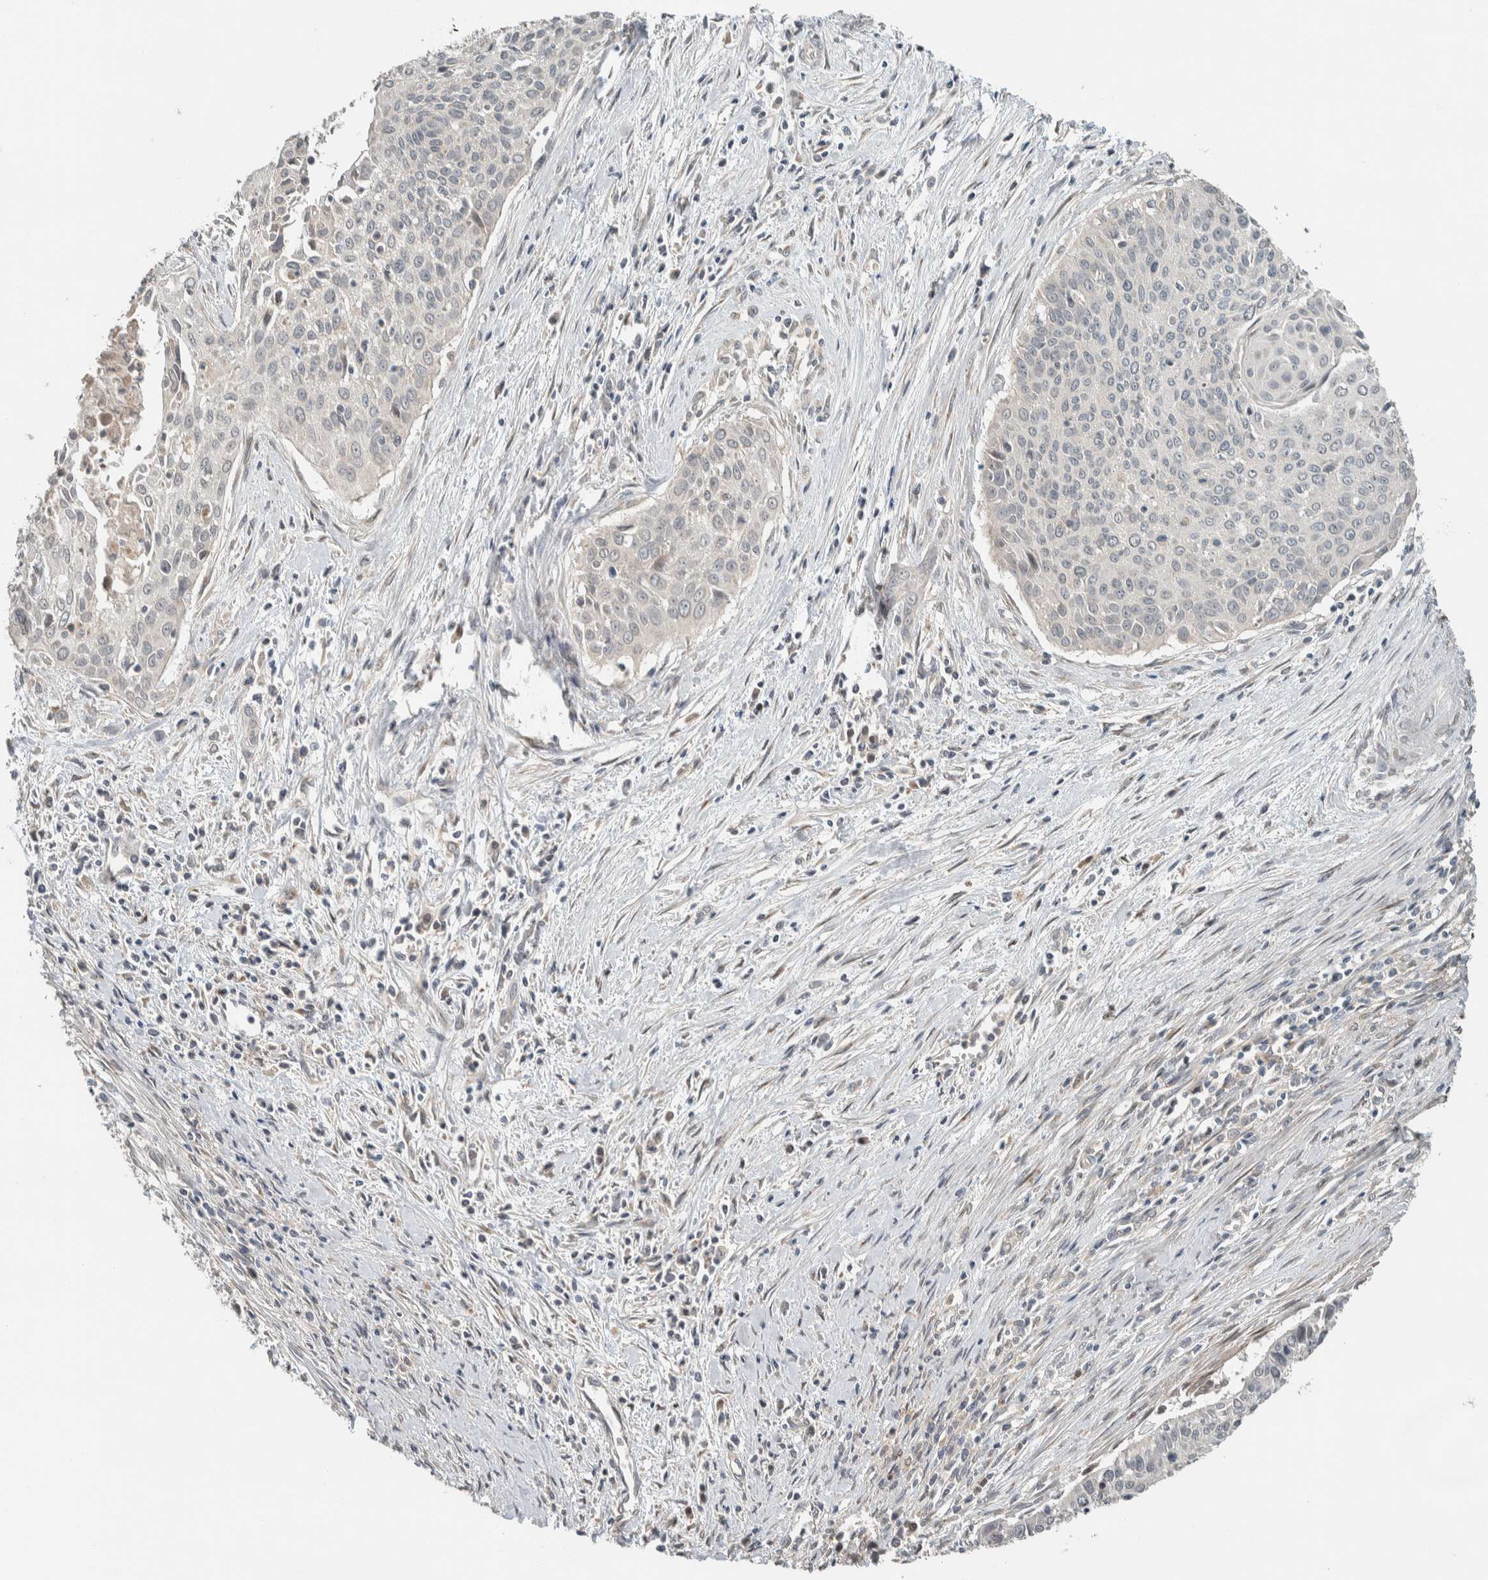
{"staining": {"intensity": "negative", "quantity": "none", "location": "none"}, "tissue": "cervical cancer", "cell_type": "Tumor cells", "image_type": "cancer", "snomed": [{"axis": "morphology", "description": "Squamous cell carcinoma, NOS"}, {"axis": "topography", "description": "Cervix"}], "caption": "Tumor cells are negative for protein expression in human cervical cancer. Nuclei are stained in blue.", "gene": "NBR1", "patient": {"sex": "female", "age": 55}}